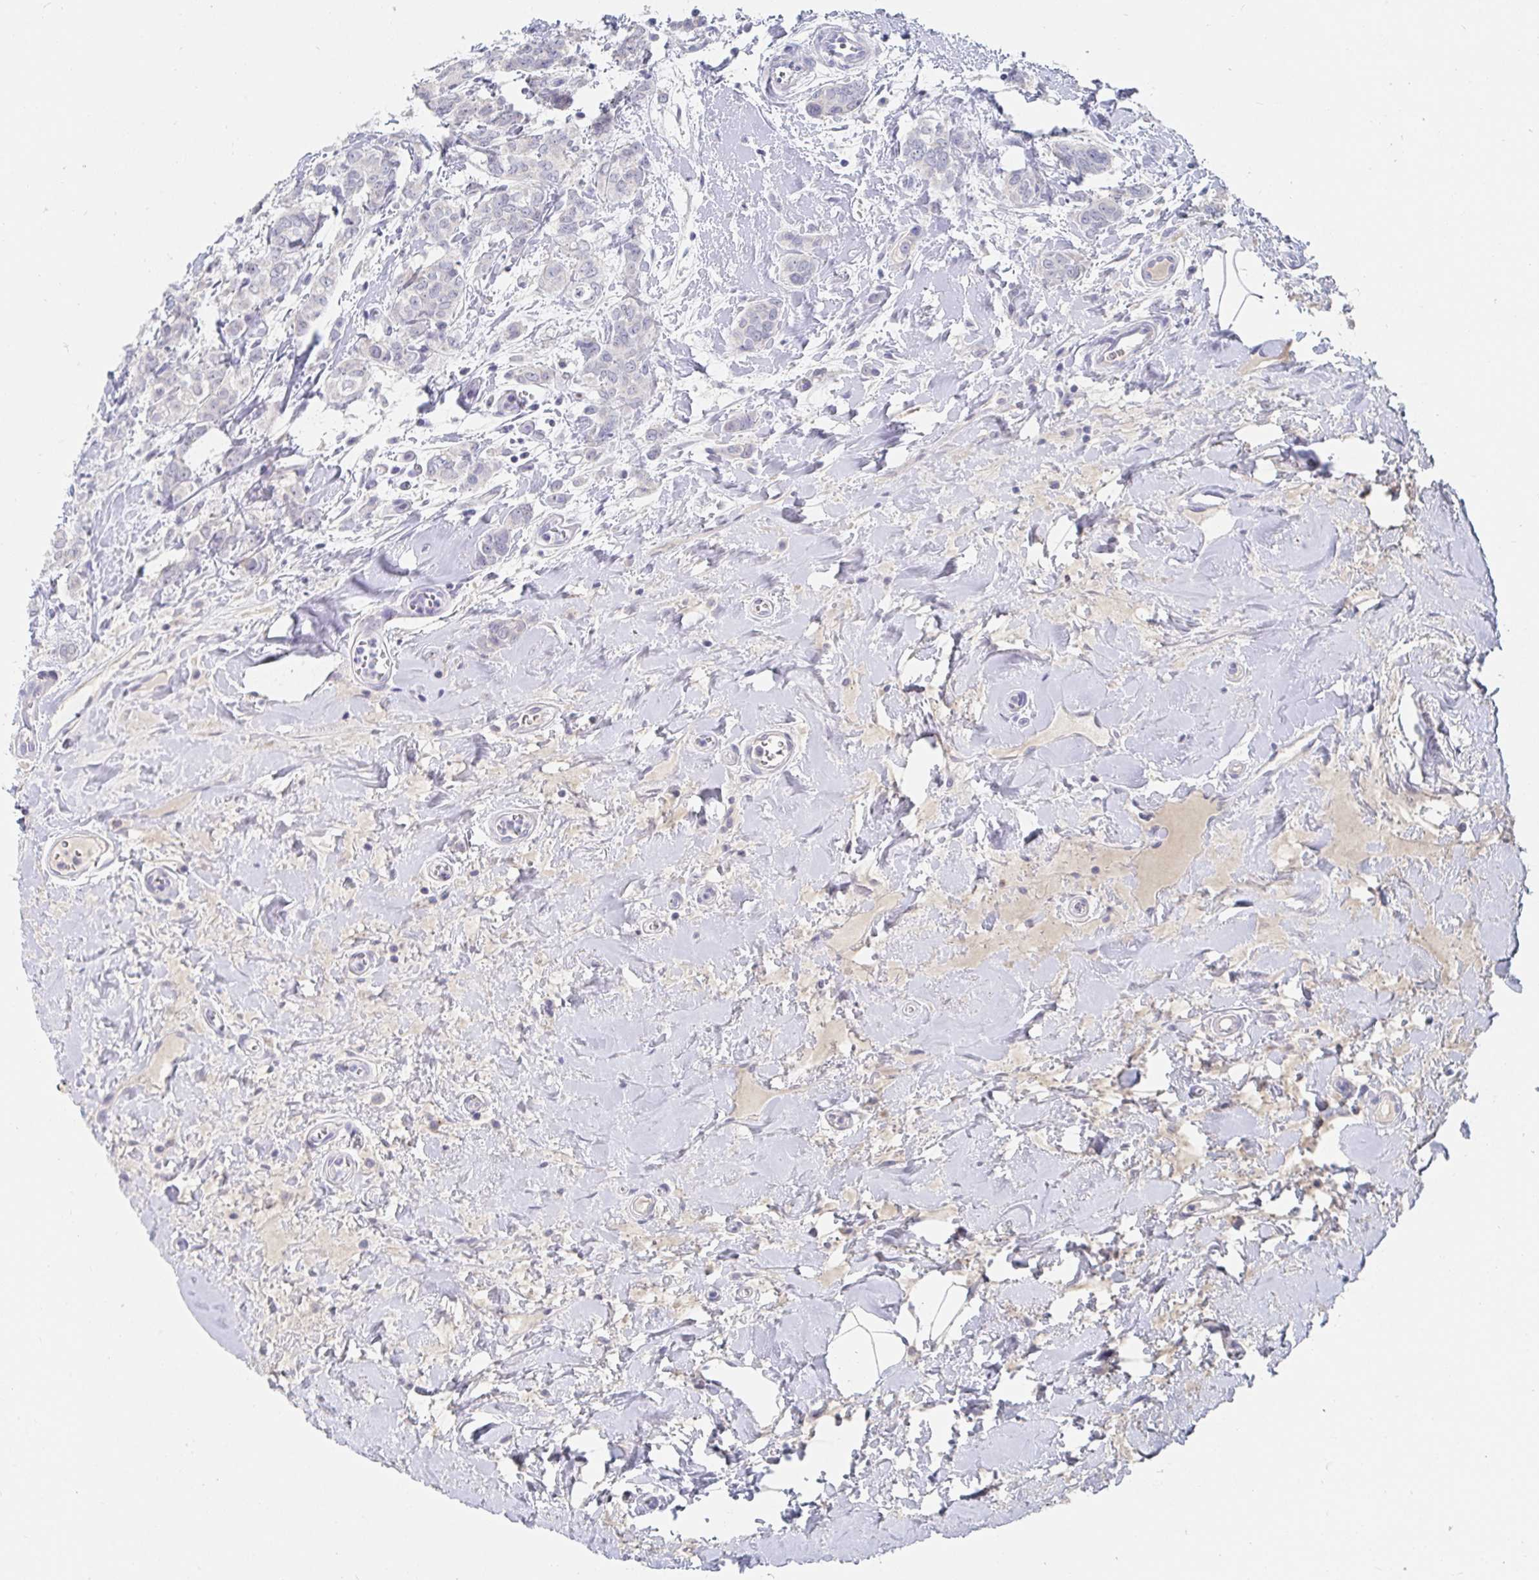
{"staining": {"intensity": "negative", "quantity": "none", "location": "none"}, "tissue": "breast cancer", "cell_type": "Tumor cells", "image_type": "cancer", "snomed": [{"axis": "morphology", "description": "Duct carcinoma"}, {"axis": "topography", "description": "Breast"}], "caption": "This is an IHC image of human infiltrating ductal carcinoma (breast). There is no expression in tumor cells.", "gene": "ZNF430", "patient": {"sex": "female", "age": 61}}